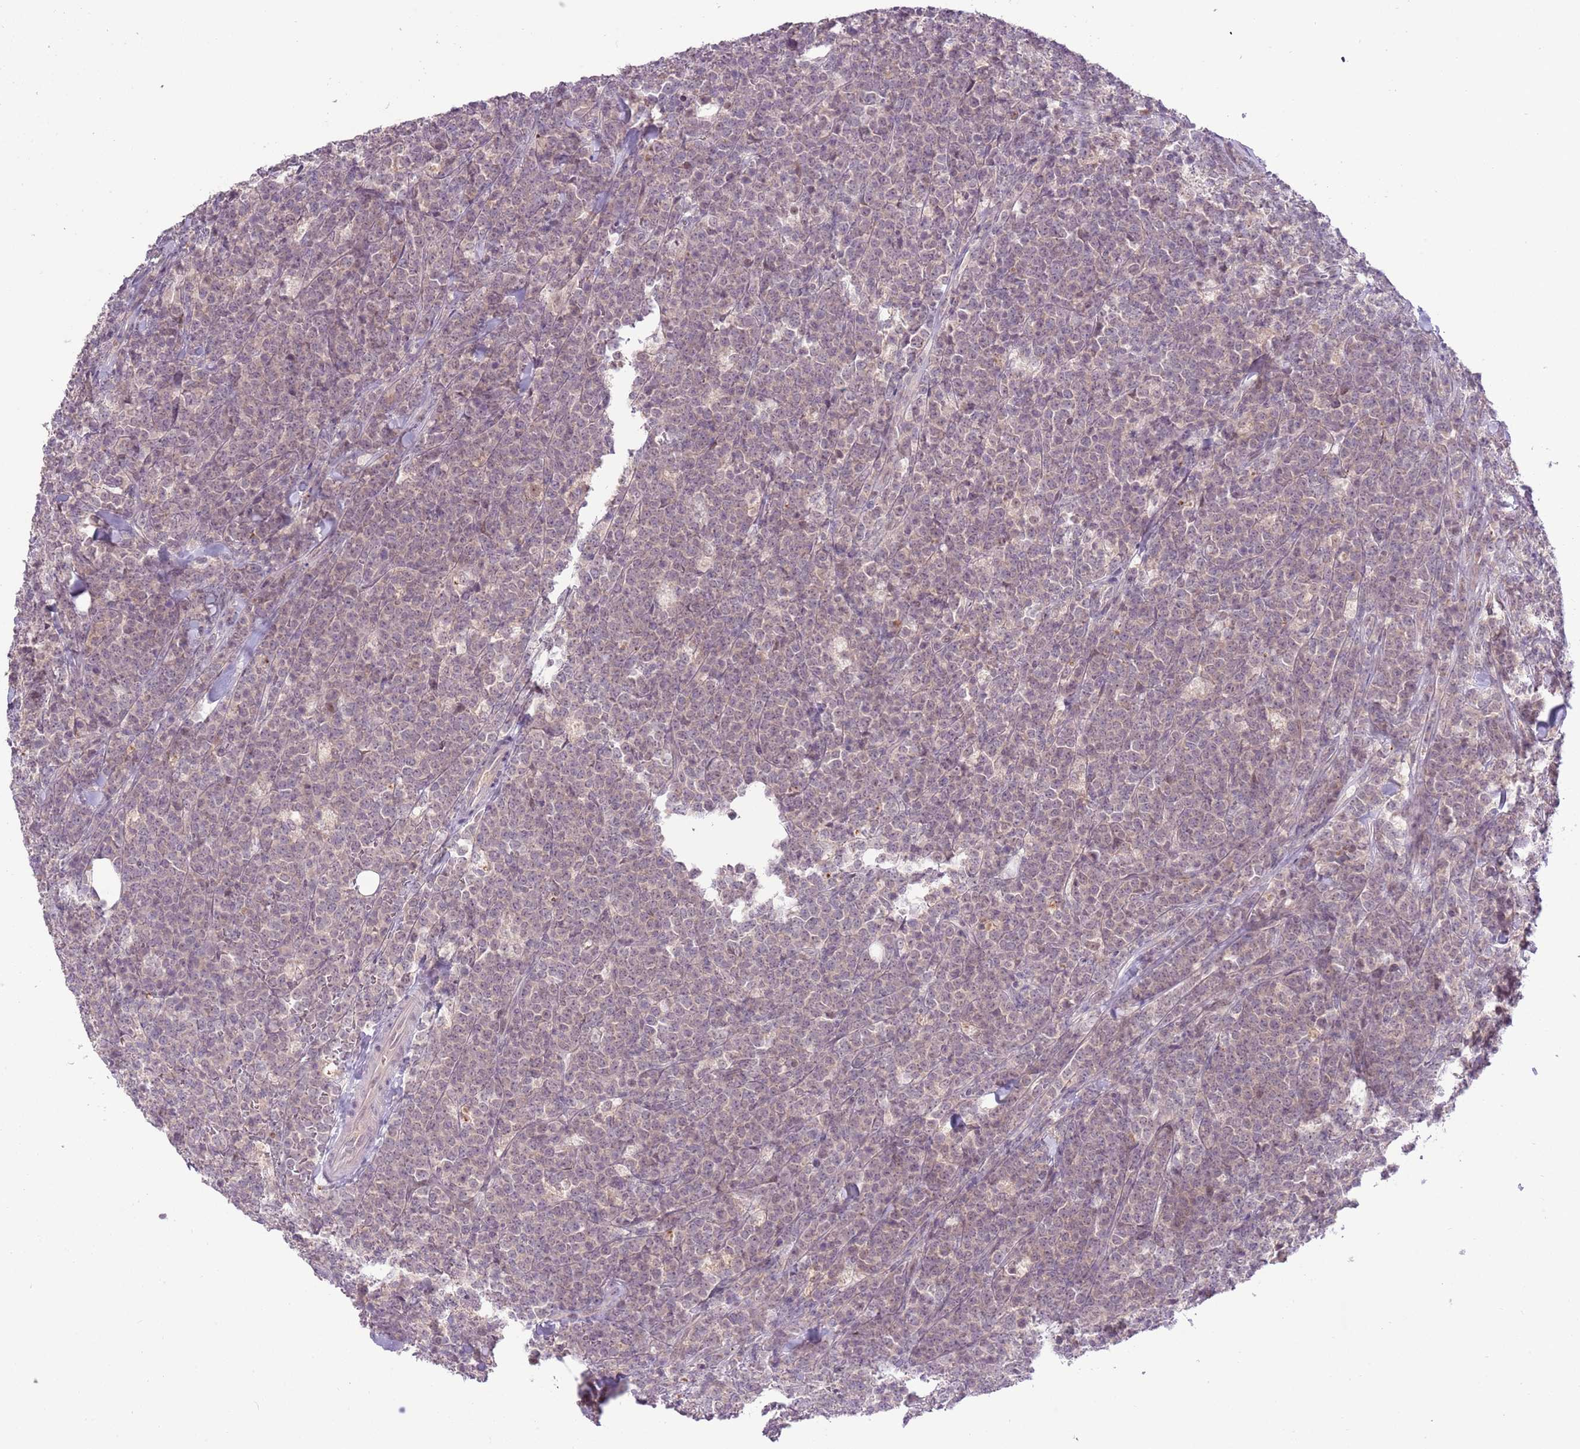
{"staining": {"intensity": "negative", "quantity": "none", "location": "none"}, "tissue": "lymphoma", "cell_type": "Tumor cells", "image_type": "cancer", "snomed": [{"axis": "morphology", "description": "Malignant lymphoma, non-Hodgkin's type, High grade"}, {"axis": "topography", "description": "Small intestine"}], "caption": "High power microscopy histopathology image of an immunohistochemistry image of lymphoma, revealing no significant expression in tumor cells.", "gene": "SHROOM3", "patient": {"sex": "male", "age": 8}}